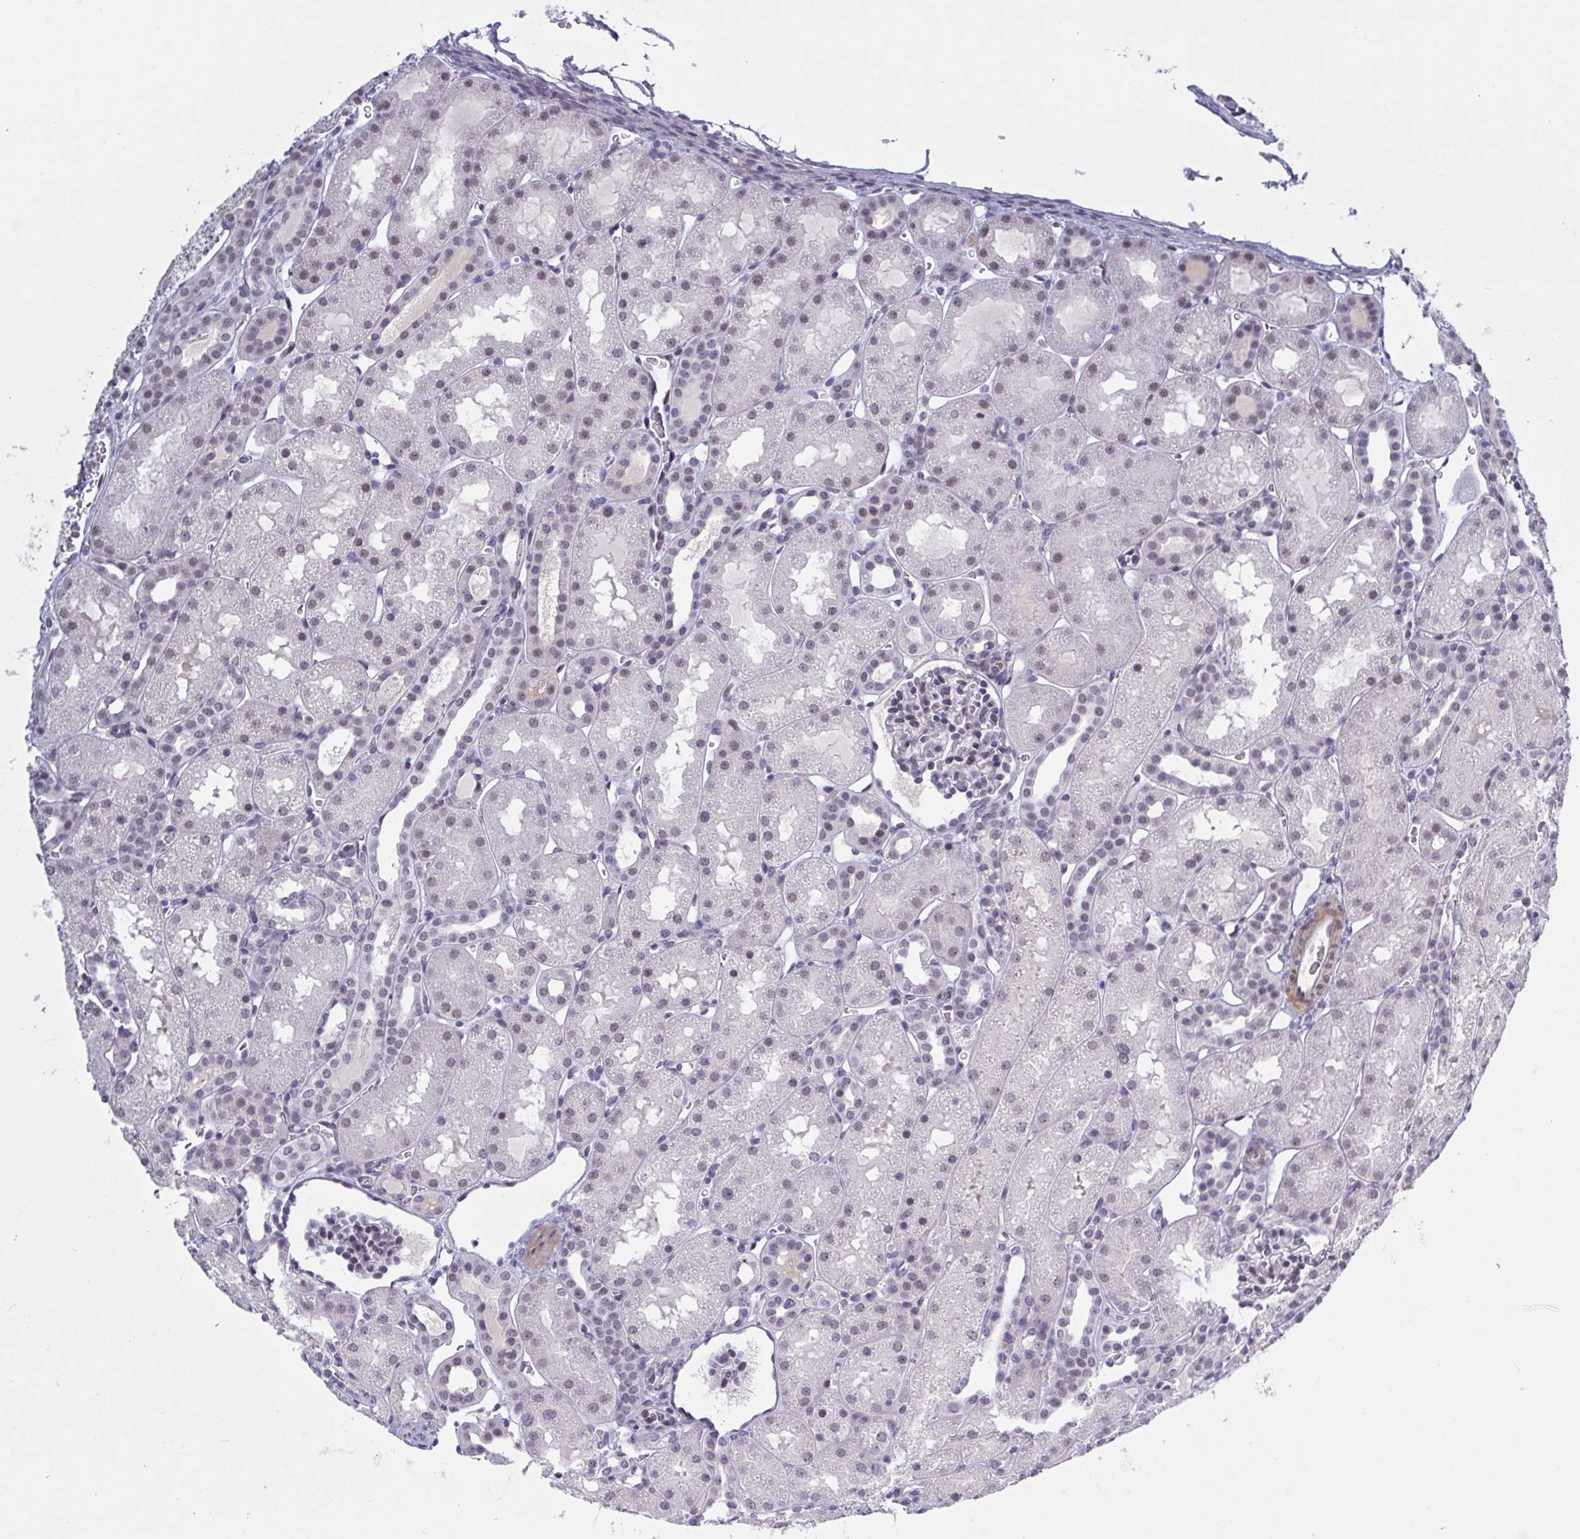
{"staining": {"intensity": "strong", "quantity": "<25%", "location": "nuclear"}, "tissue": "kidney", "cell_type": "Cells in glomeruli", "image_type": "normal", "snomed": [{"axis": "morphology", "description": "Normal tissue, NOS"}, {"axis": "topography", "description": "Kidney"}], "caption": "The image demonstrates immunohistochemical staining of normal kidney. There is strong nuclear staining is seen in about <25% of cells in glomeruli. (DAB = brown stain, brightfield microscopy at high magnification).", "gene": "BCL7B", "patient": {"sex": "male", "age": 2}}